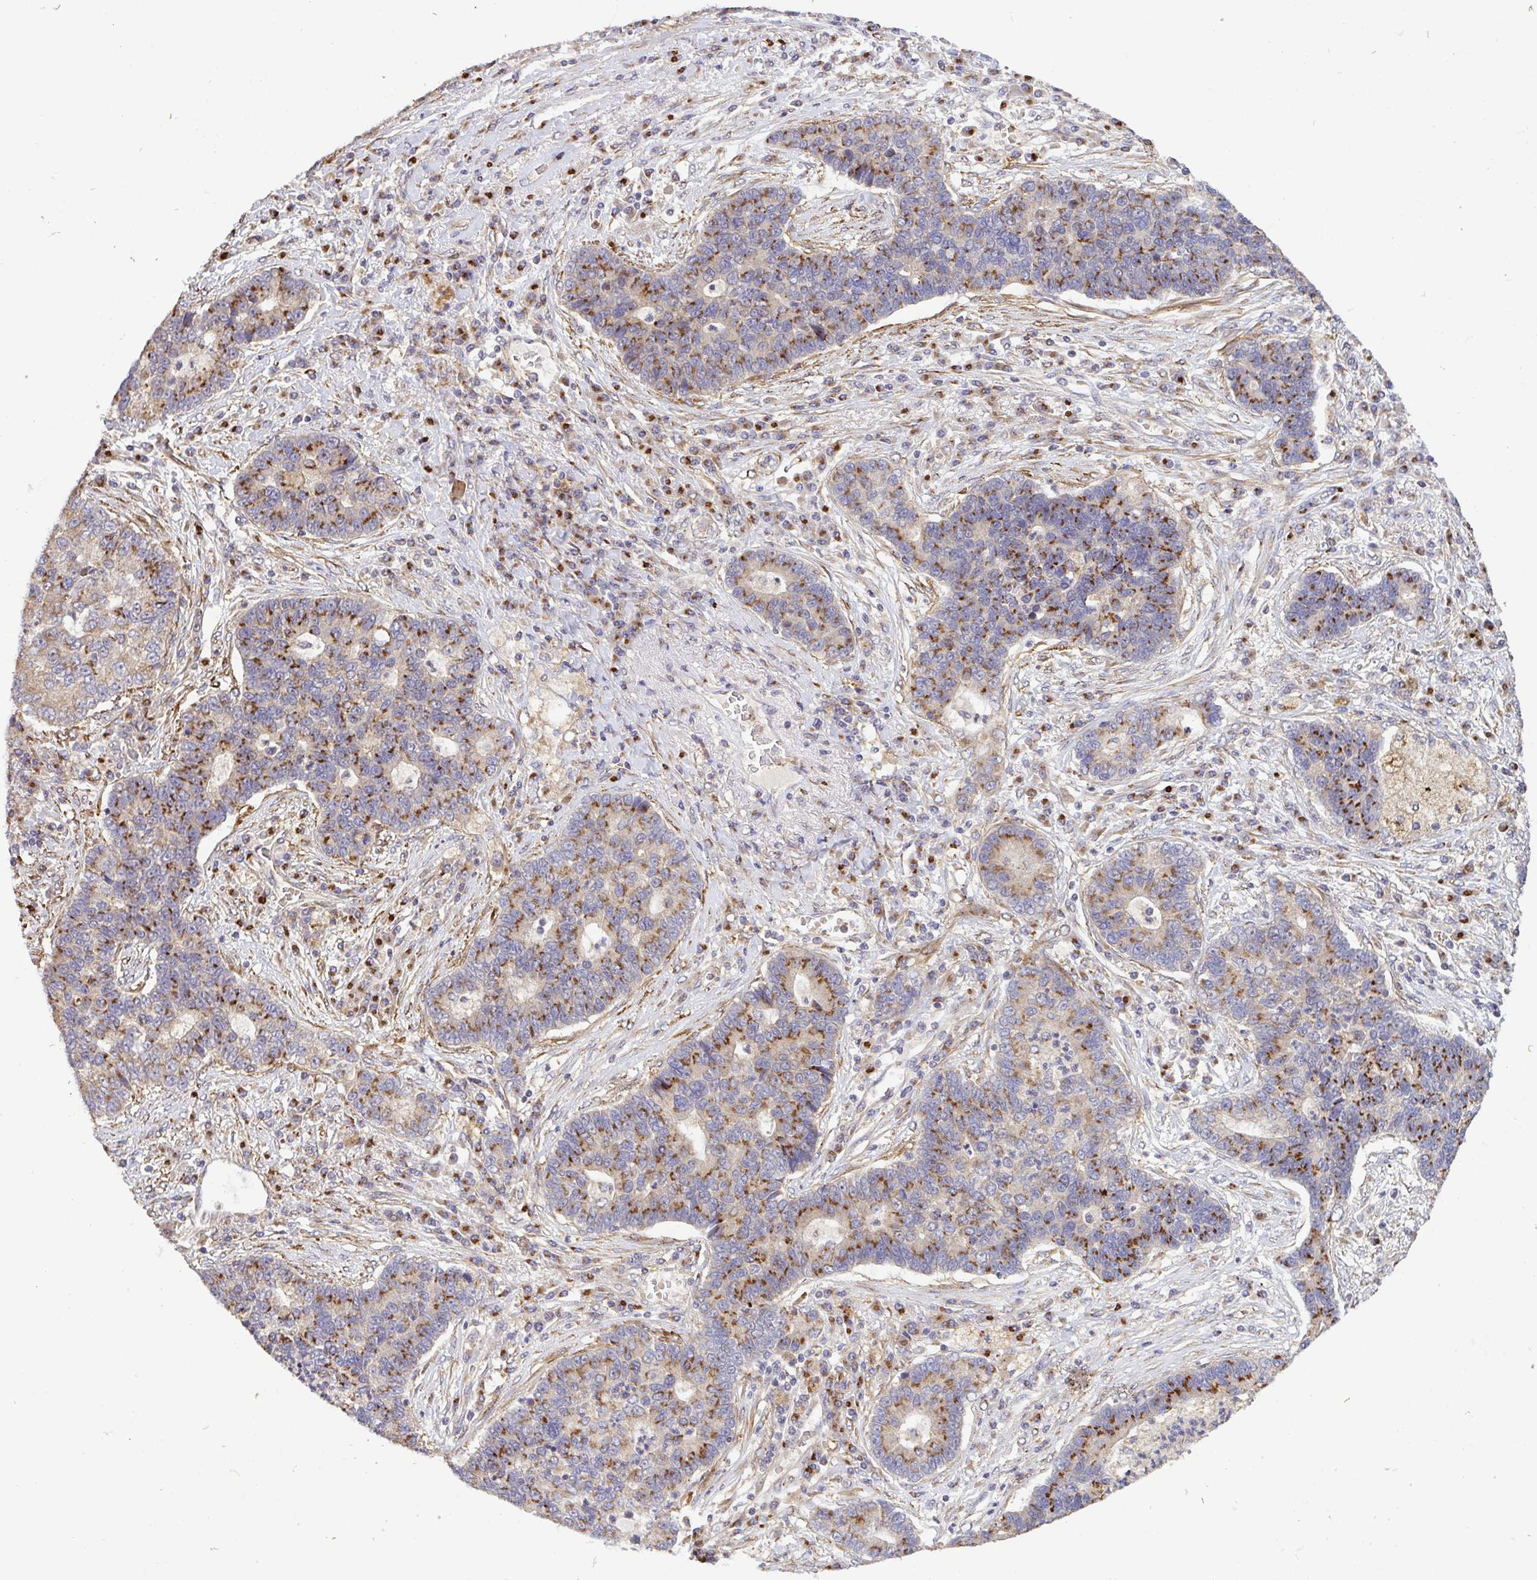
{"staining": {"intensity": "moderate", "quantity": "25%-75%", "location": "cytoplasmic/membranous"}, "tissue": "lung cancer", "cell_type": "Tumor cells", "image_type": "cancer", "snomed": [{"axis": "morphology", "description": "Adenocarcinoma, NOS"}, {"axis": "topography", "description": "Lung"}], "caption": "A brown stain highlights moderate cytoplasmic/membranous expression of a protein in lung adenocarcinoma tumor cells. (DAB (3,3'-diaminobenzidine) IHC, brown staining for protein, blue staining for nuclei).", "gene": "TM9SF4", "patient": {"sex": "female", "age": 57}}